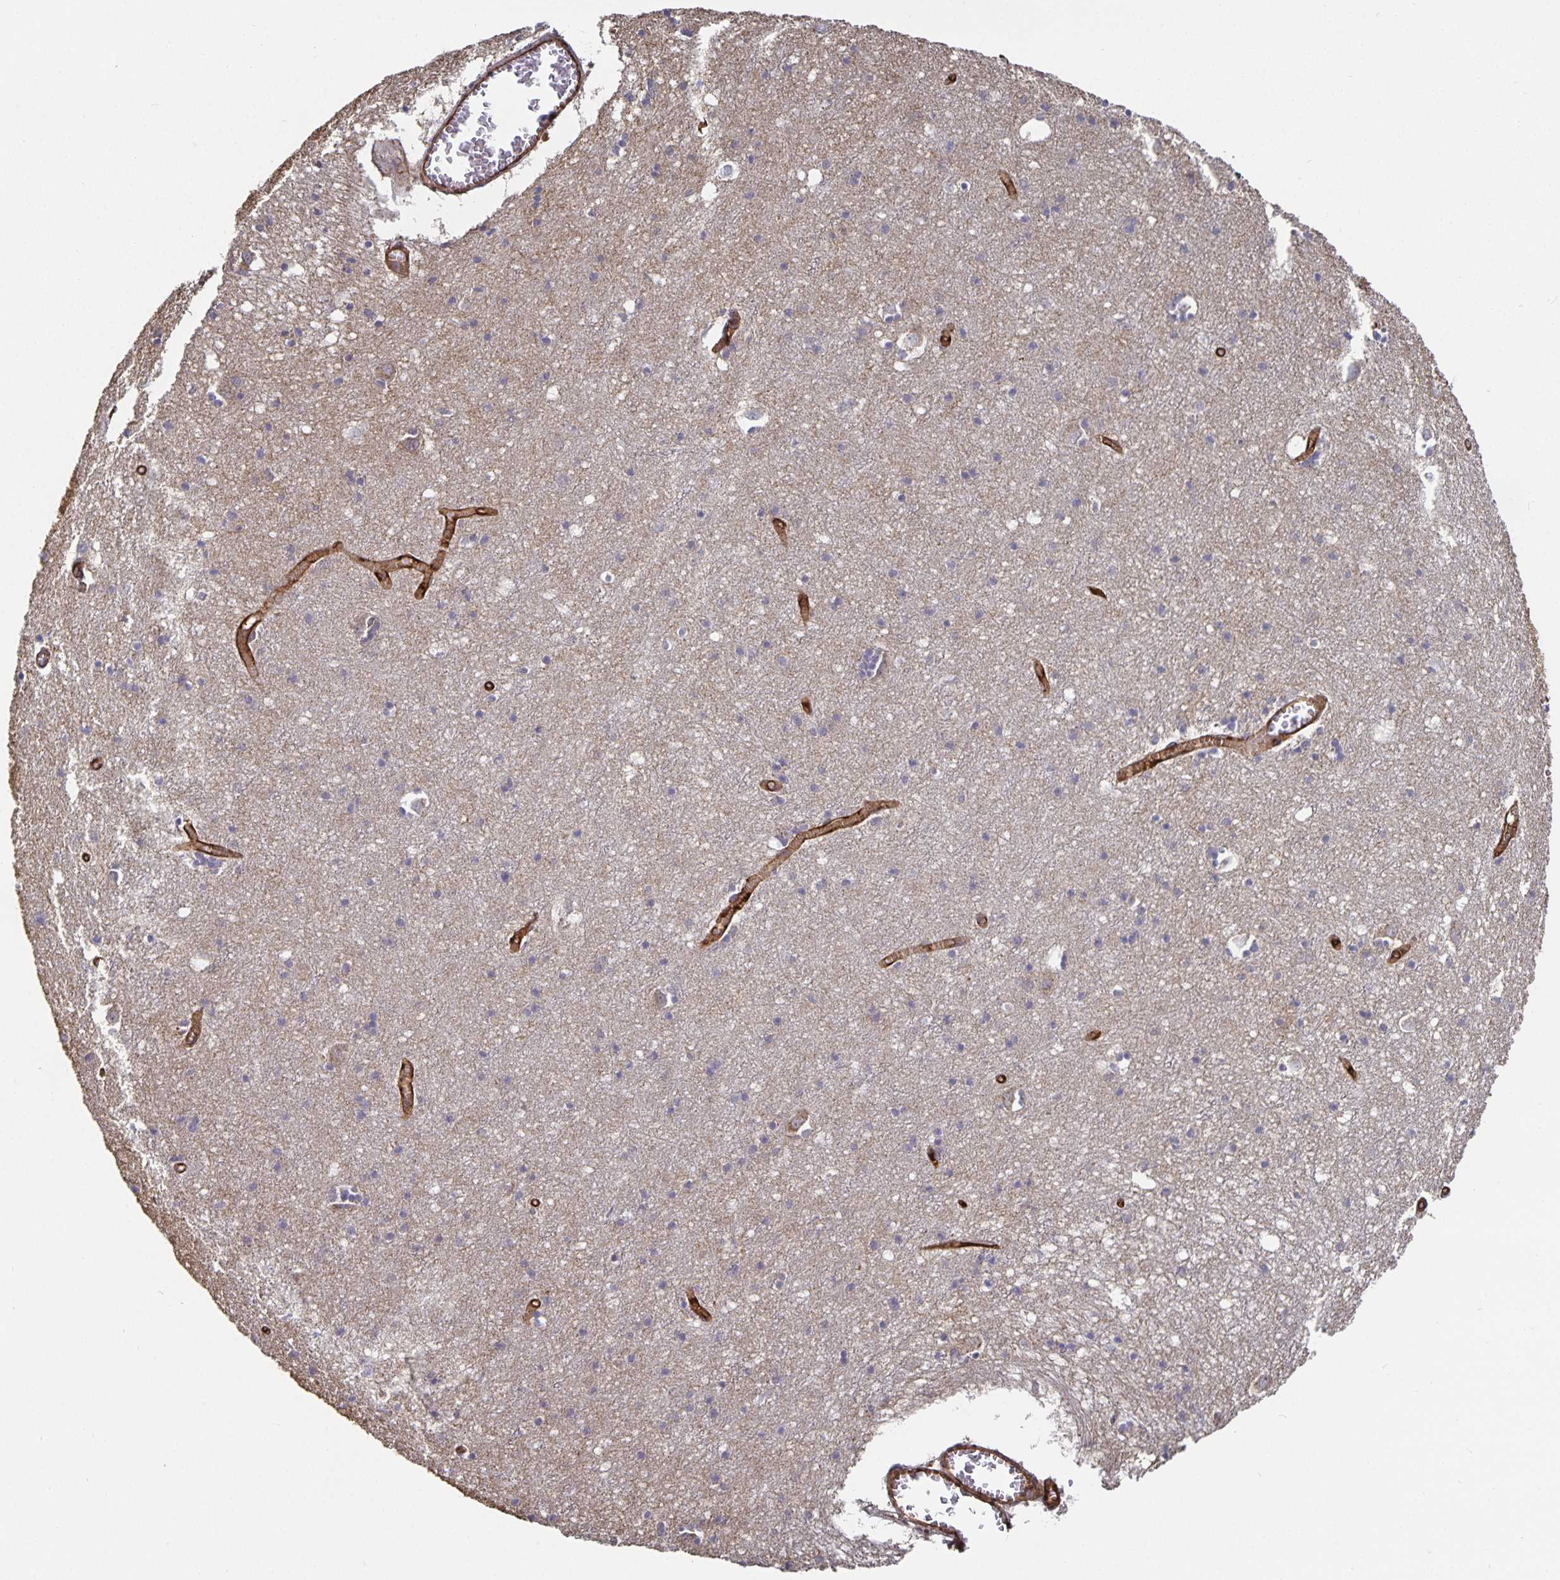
{"staining": {"intensity": "strong", "quantity": ">75%", "location": "cytoplasmic/membranous"}, "tissue": "cerebral cortex", "cell_type": "Endothelial cells", "image_type": "normal", "snomed": [{"axis": "morphology", "description": "Normal tissue, NOS"}, {"axis": "topography", "description": "Cerebral cortex"}], "caption": "This is a micrograph of immunohistochemistry staining of benign cerebral cortex, which shows strong staining in the cytoplasmic/membranous of endothelial cells.", "gene": "PODXL", "patient": {"sex": "male", "age": 70}}